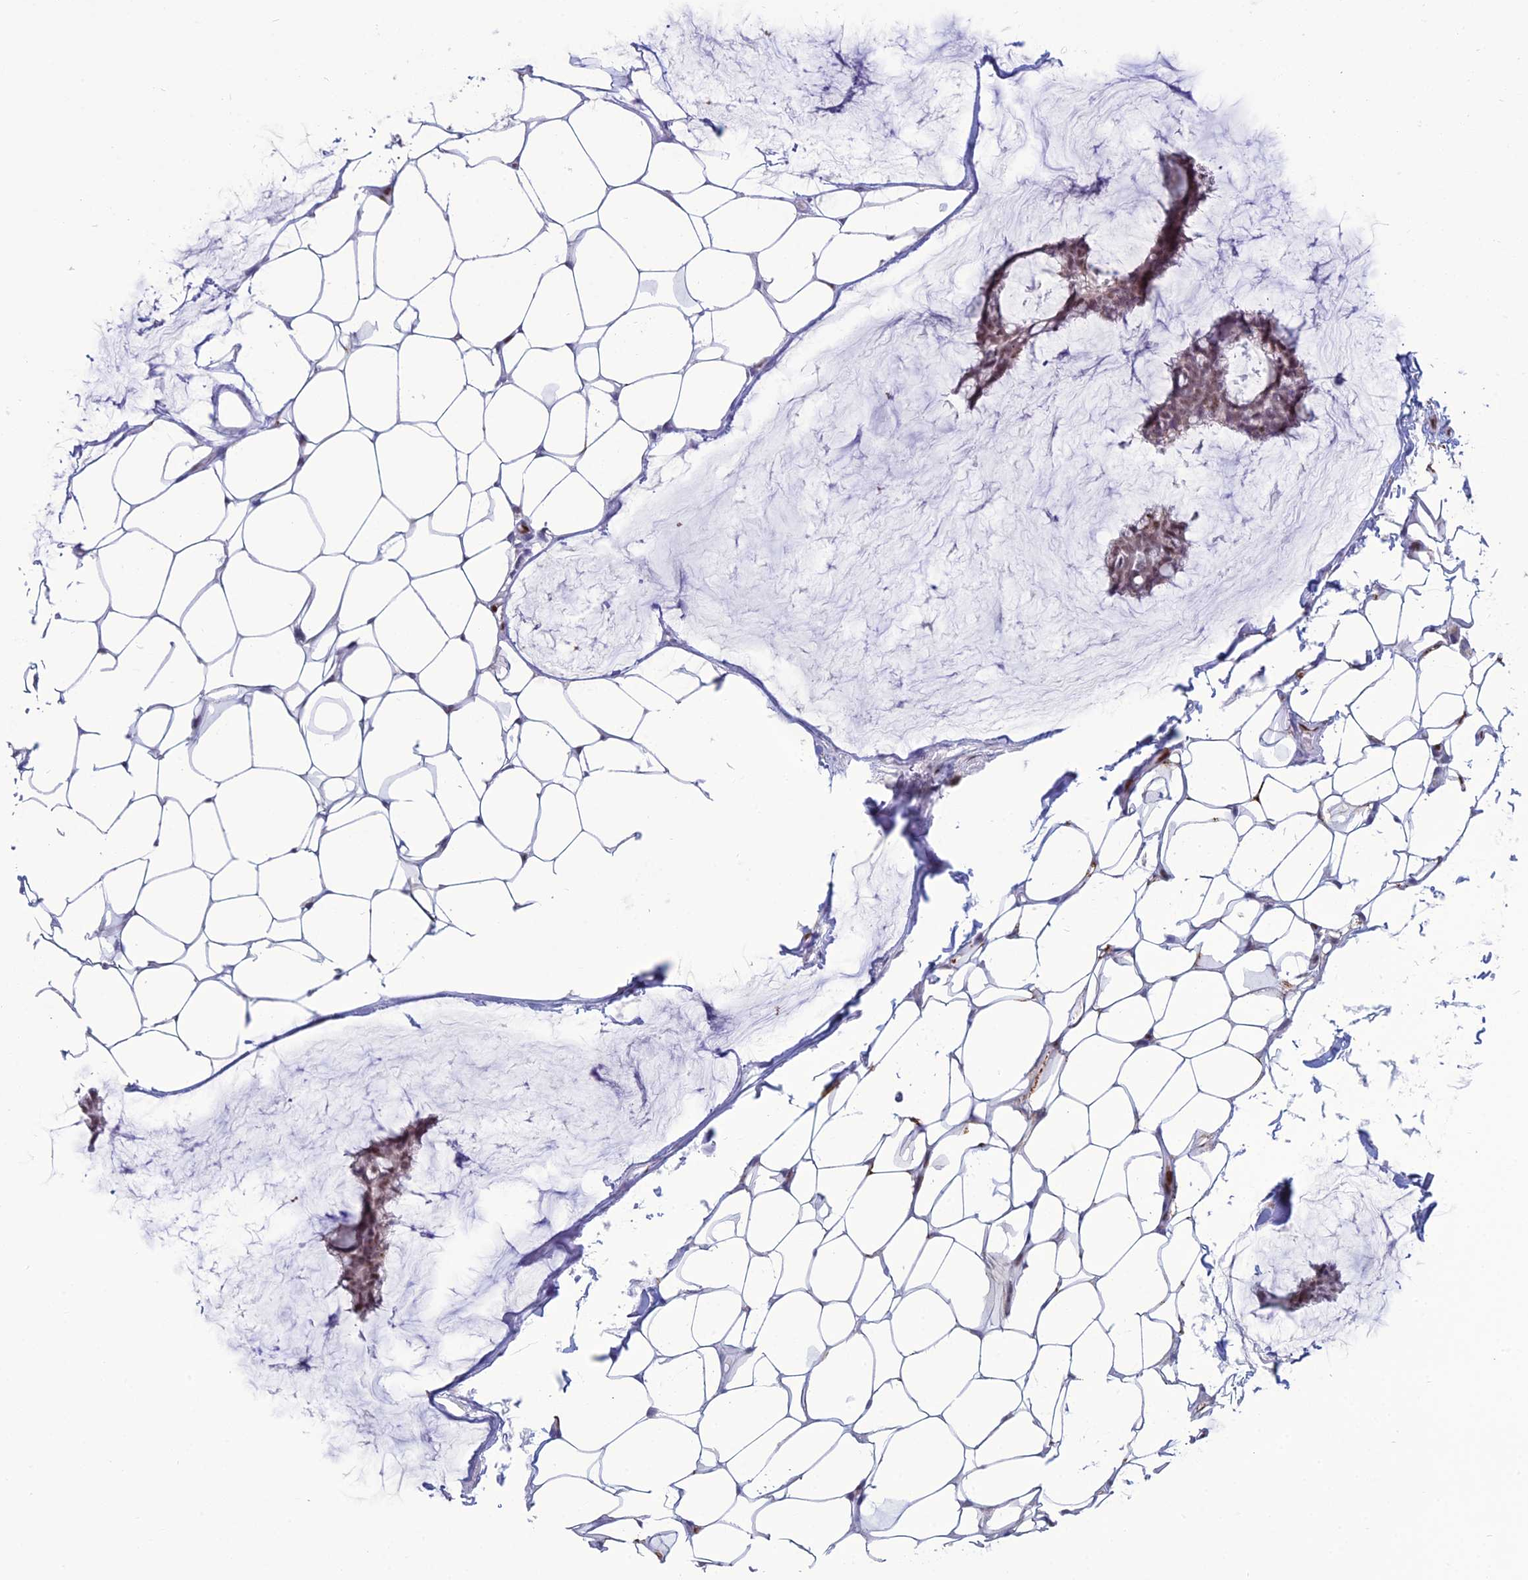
{"staining": {"intensity": "moderate", "quantity": ">75%", "location": "nuclear"}, "tissue": "breast cancer", "cell_type": "Tumor cells", "image_type": "cancer", "snomed": [{"axis": "morphology", "description": "Duct carcinoma"}, {"axis": "topography", "description": "Breast"}], "caption": "Moderate nuclear positivity is identified in about >75% of tumor cells in breast cancer. Nuclei are stained in blue.", "gene": "NOL4L", "patient": {"sex": "female", "age": 93}}